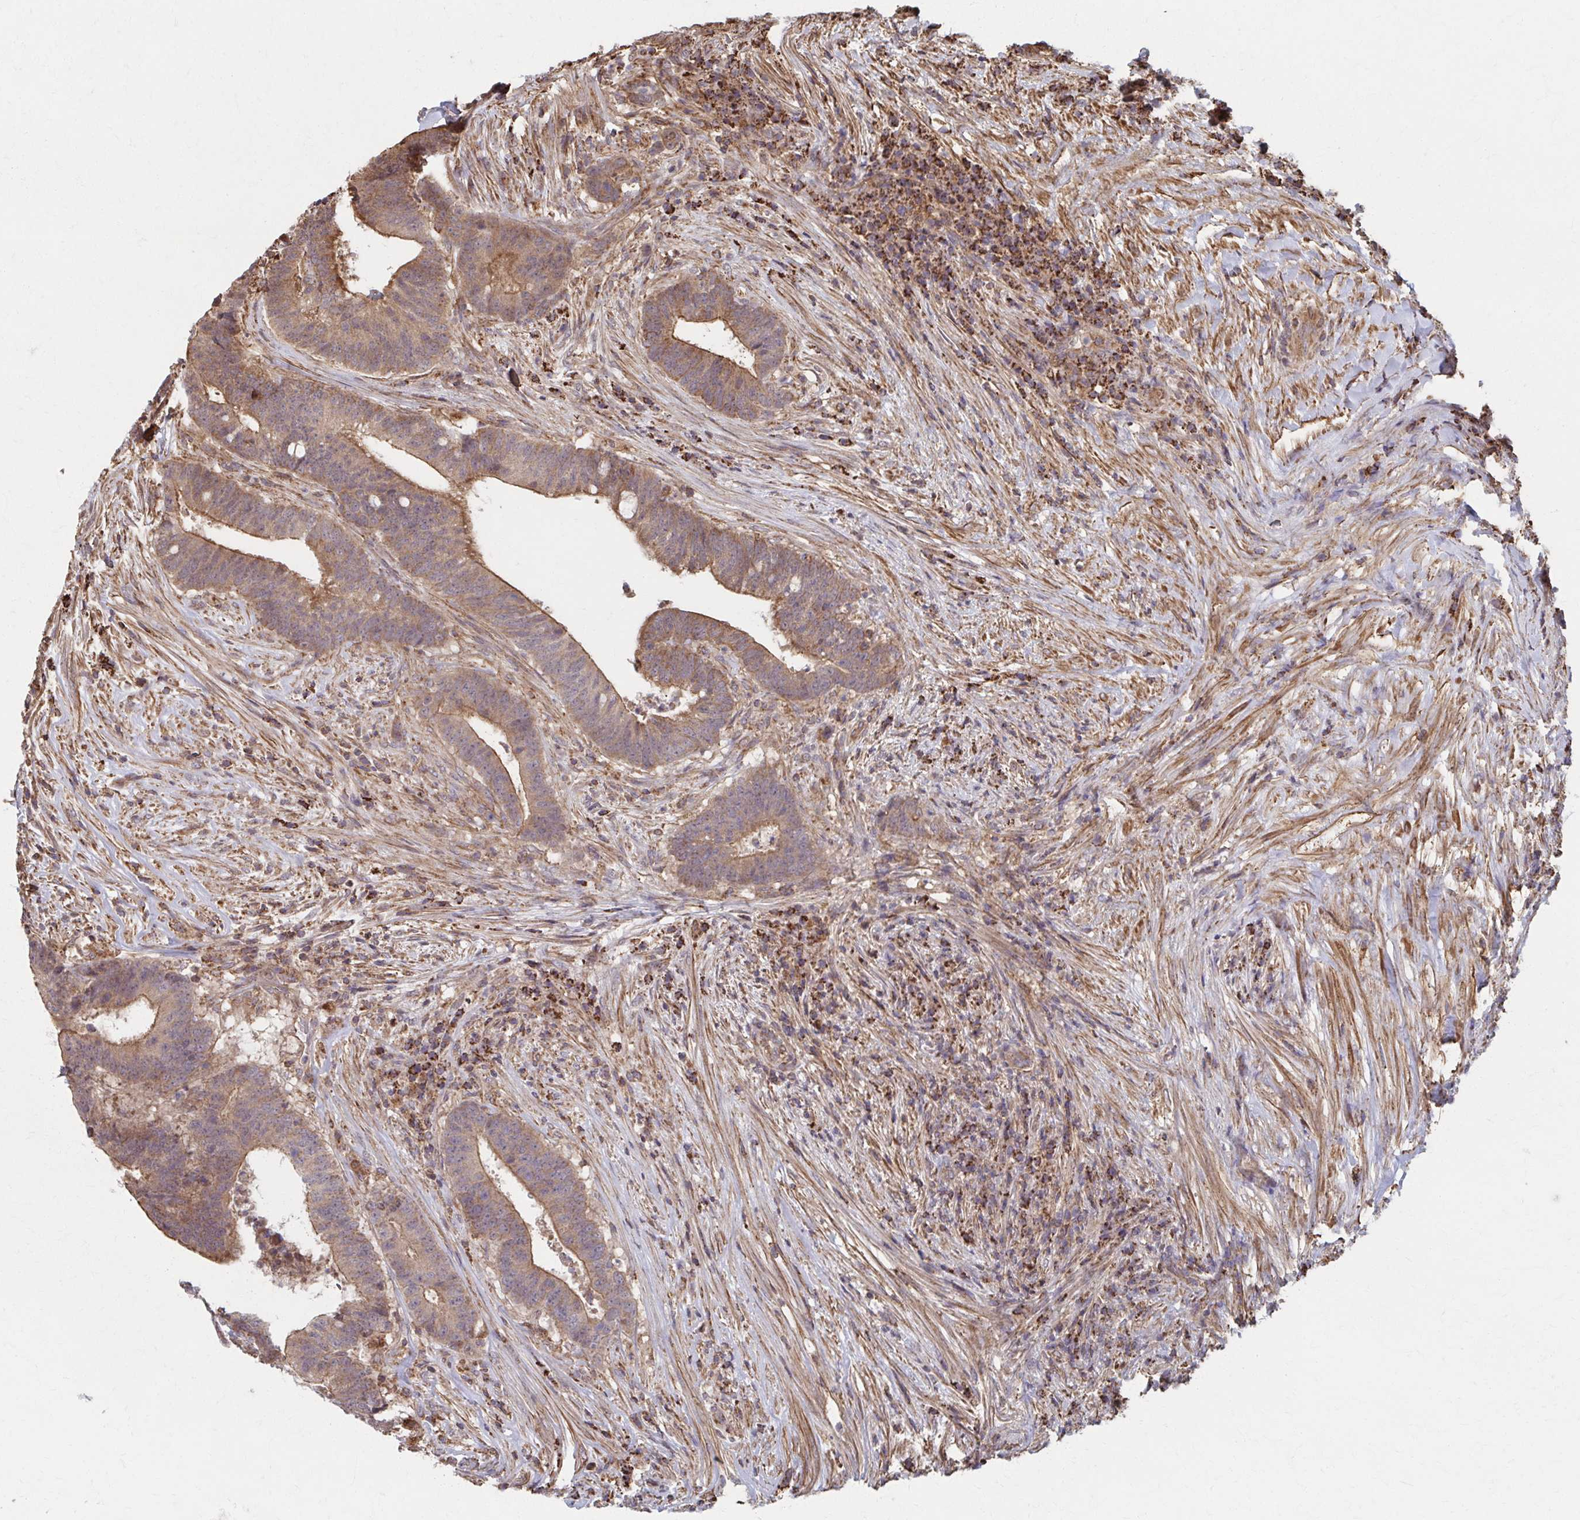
{"staining": {"intensity": "moderate", "quantity": ">75%", "location": "cytoplasmic/membranous"}, "tissue": "colorectal cancer", "cell_type": "Tumor cells", "image_type": "cancer", "snomed": [{"axis": "morphology", "description": "Adenocarcinoma, NOS"}, {"axis": "topography", "description": "Colon"}], "caption": "Colorectal cancer stained with IHC reveals moderate cytoplasmic/membranous staining in approximately >75% of tumor cells.", "gene": "KLHL34", "patient": {"sex": "female", "age": 43}}